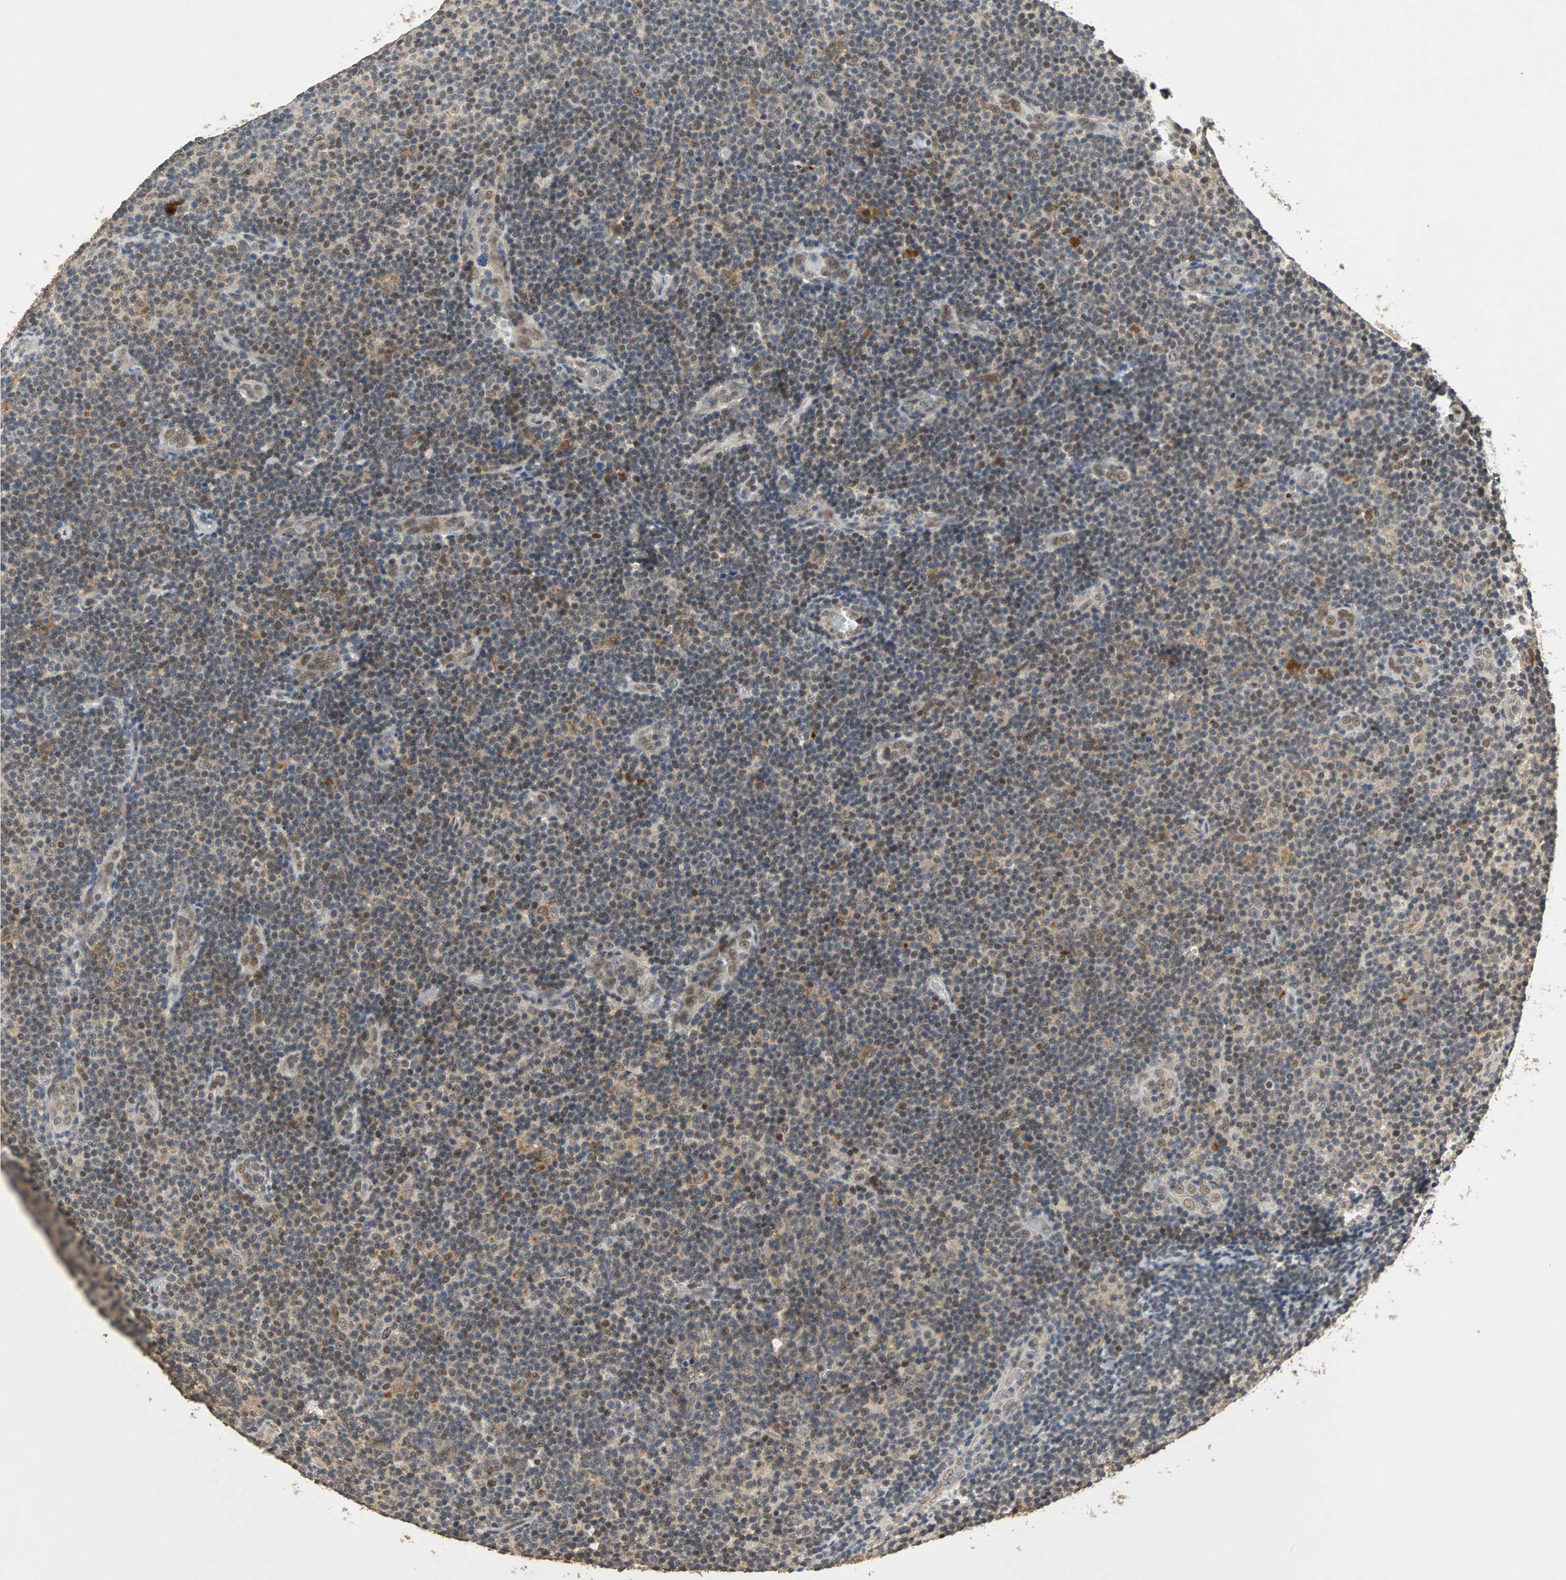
{"staining": {"intensity": "moderate", "quantity": "25%-75%", "location": "cytoplasmic/membranous,nuclear"}, "tissue": "lymphoma", "cell_type": "Tumor cells", "image_type": "cancer", "snomed": [{"axis": "morphology", "description": "Malignant lymphoma, non-Hodgkin's type, Low grade"}, {"axis": "topography", "description": "Lymph node"}], "caption": "This histopathology image exhibits IHC staining of lymphoma, with medium moderate cytoplasmic/membranous and nuclear staining in about 25%-75% of tumor cells.", "gene": "PHC1", "patient": {"sex": "male", "age": 83}}